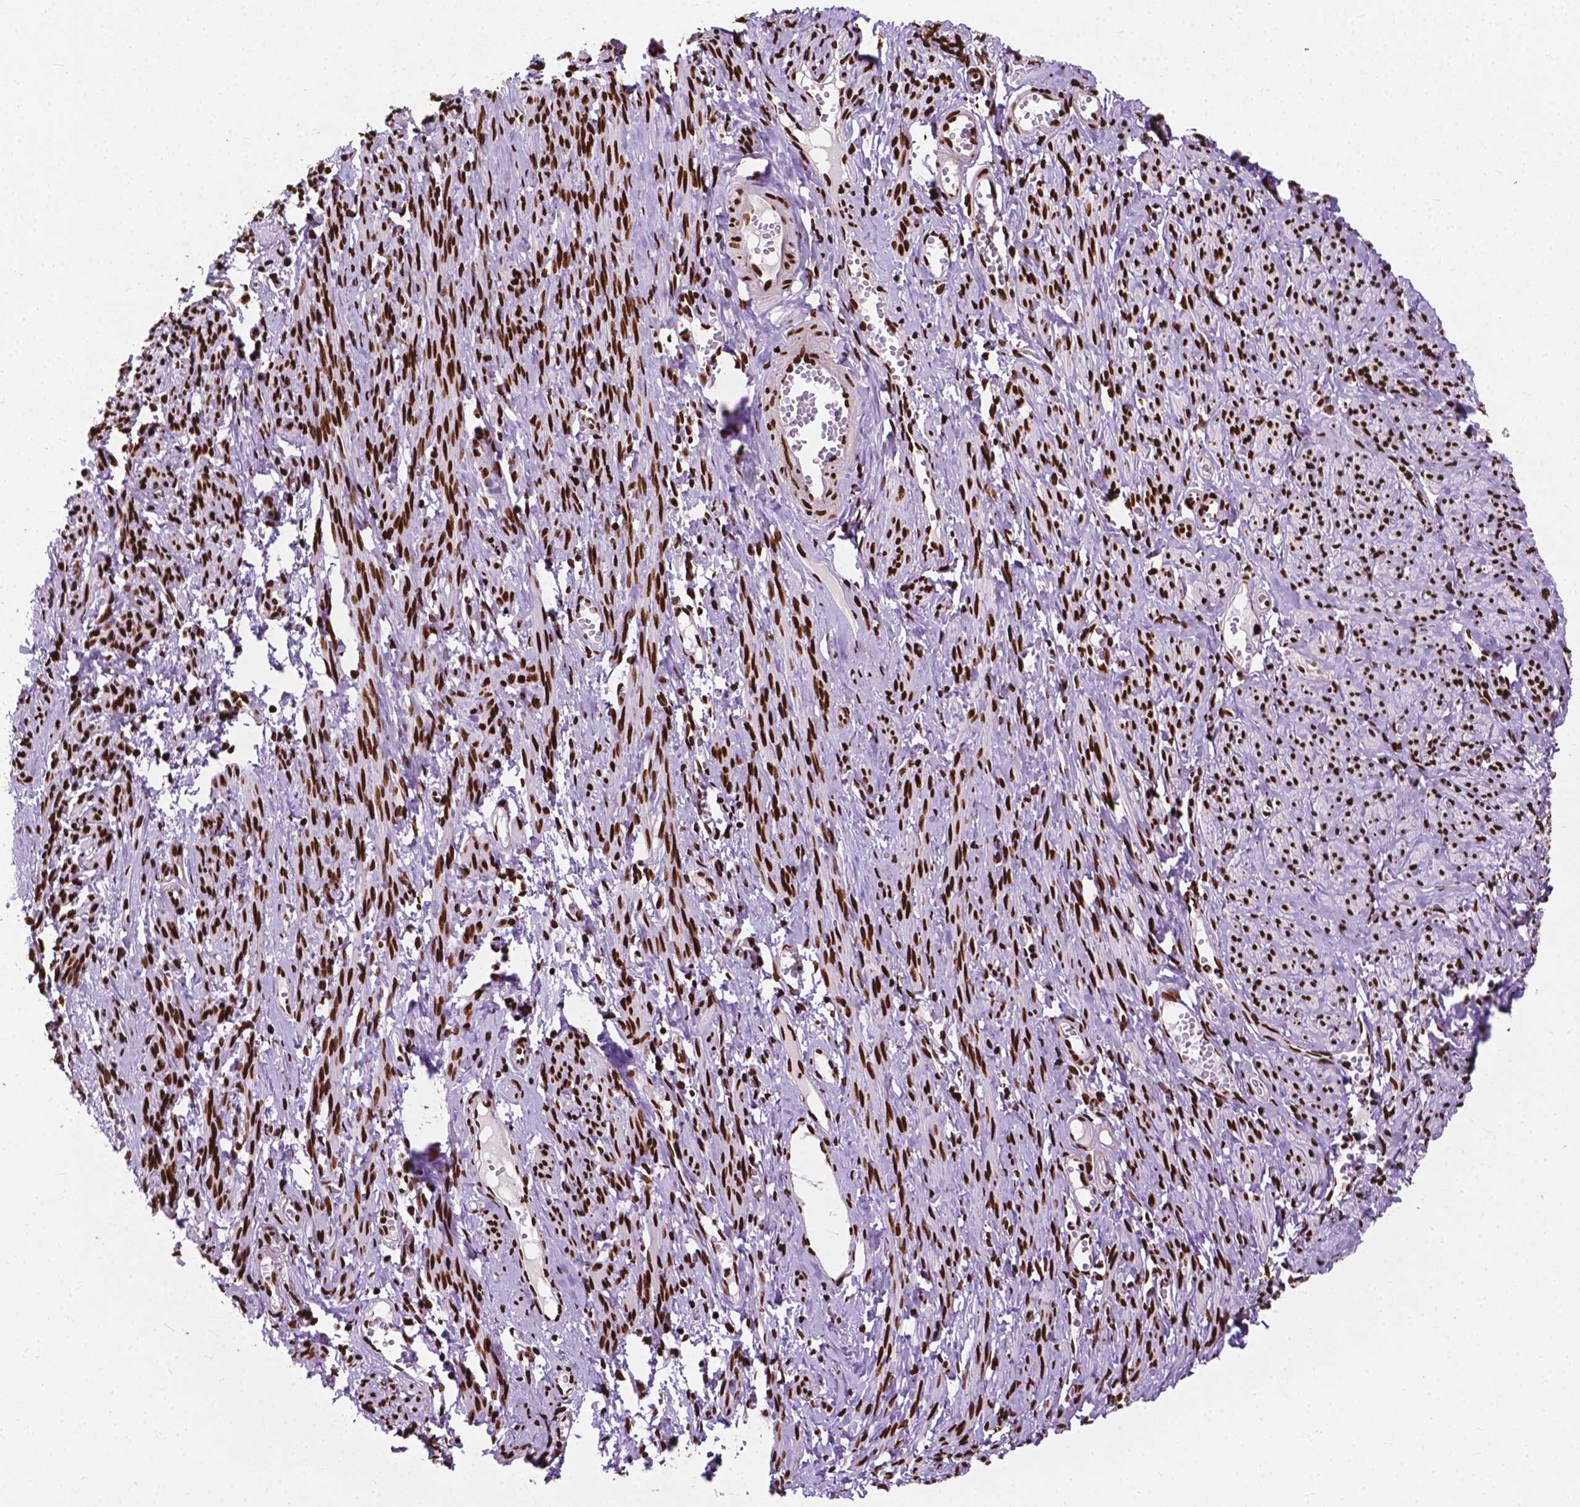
{"staining": {"intensity": "strong", "quantity": ">75%", "location": "nuclear"}, "tissue": "smooth muscle", "cell_type": "Smooth muscle cells", "image_type": "normal", "snomed": [{"axis": "morphology", "description": "Normal tissue, NOS"}, {"axis": "topography", "description": "Smooth muscle"}], "caption": "This photomicrograph reveals IHC staining of benign human smooth muscle, with high strong nuclear positivity in approximately >75% of smooth muscle cells.", "gene": "SMIM5", "patient": {"sex": "female", "age": 65}}